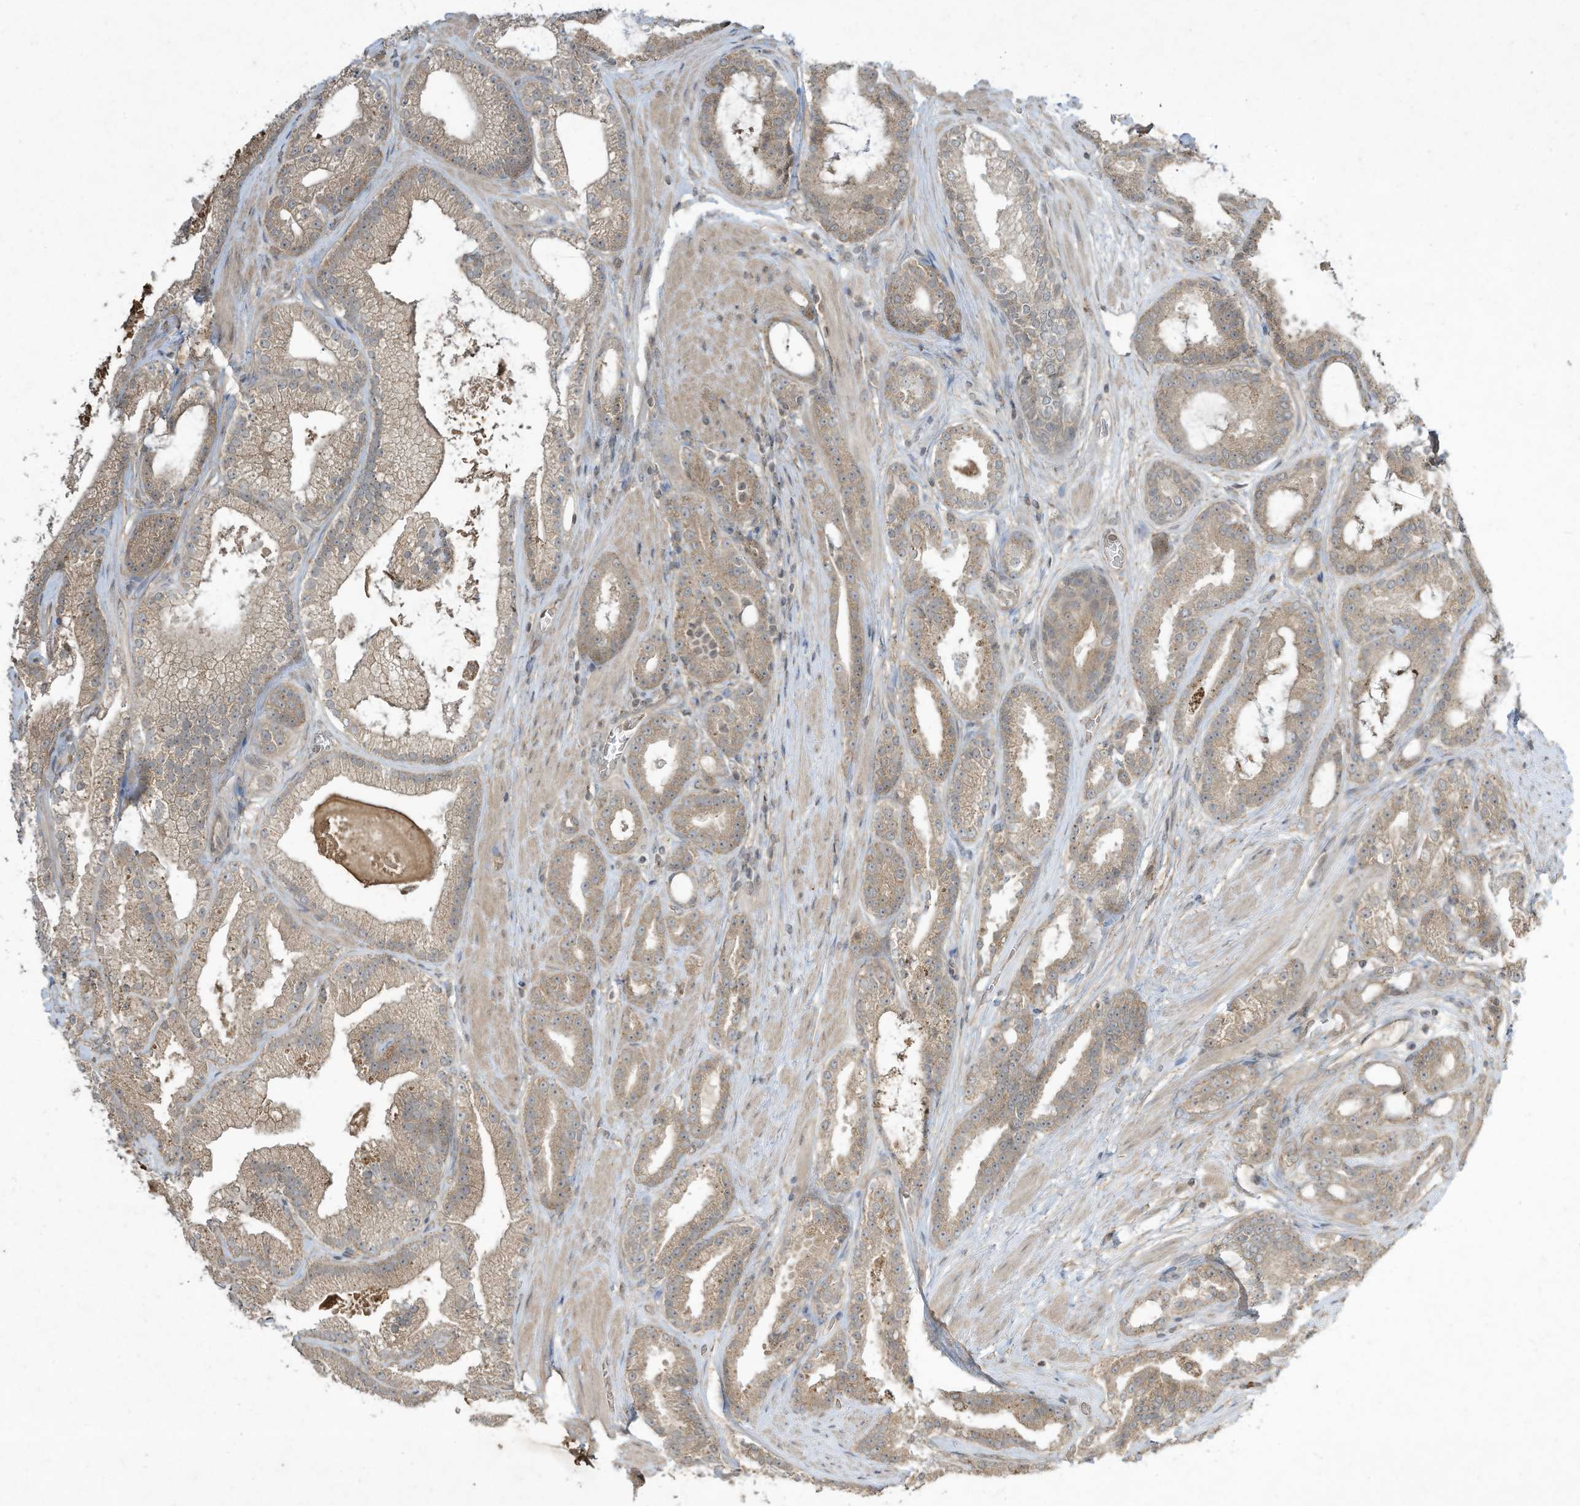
{"staining": {"intensity": "weak", "quantity": ">75%", "location": "cytoplasmic/membranous"}, "tissue": "prostate cancer", "cell_type": "Tumor cells", "image_type": "cancer", "snomed": [{"axis": "morphology", "description": "Adenocarcinoma, High grade"}, {"axis": "topography", "description": "Prostate"}], "caption": "Immunohistochemical staining of prostate cancer (adenocarcinoma (high-grade)) demonstrates low levels of weak cytoplasmic/membranous staining in approximately >75% of tumor cells.", "gene": "MATN2", "patient": {"sex": "male", "age": 60}}